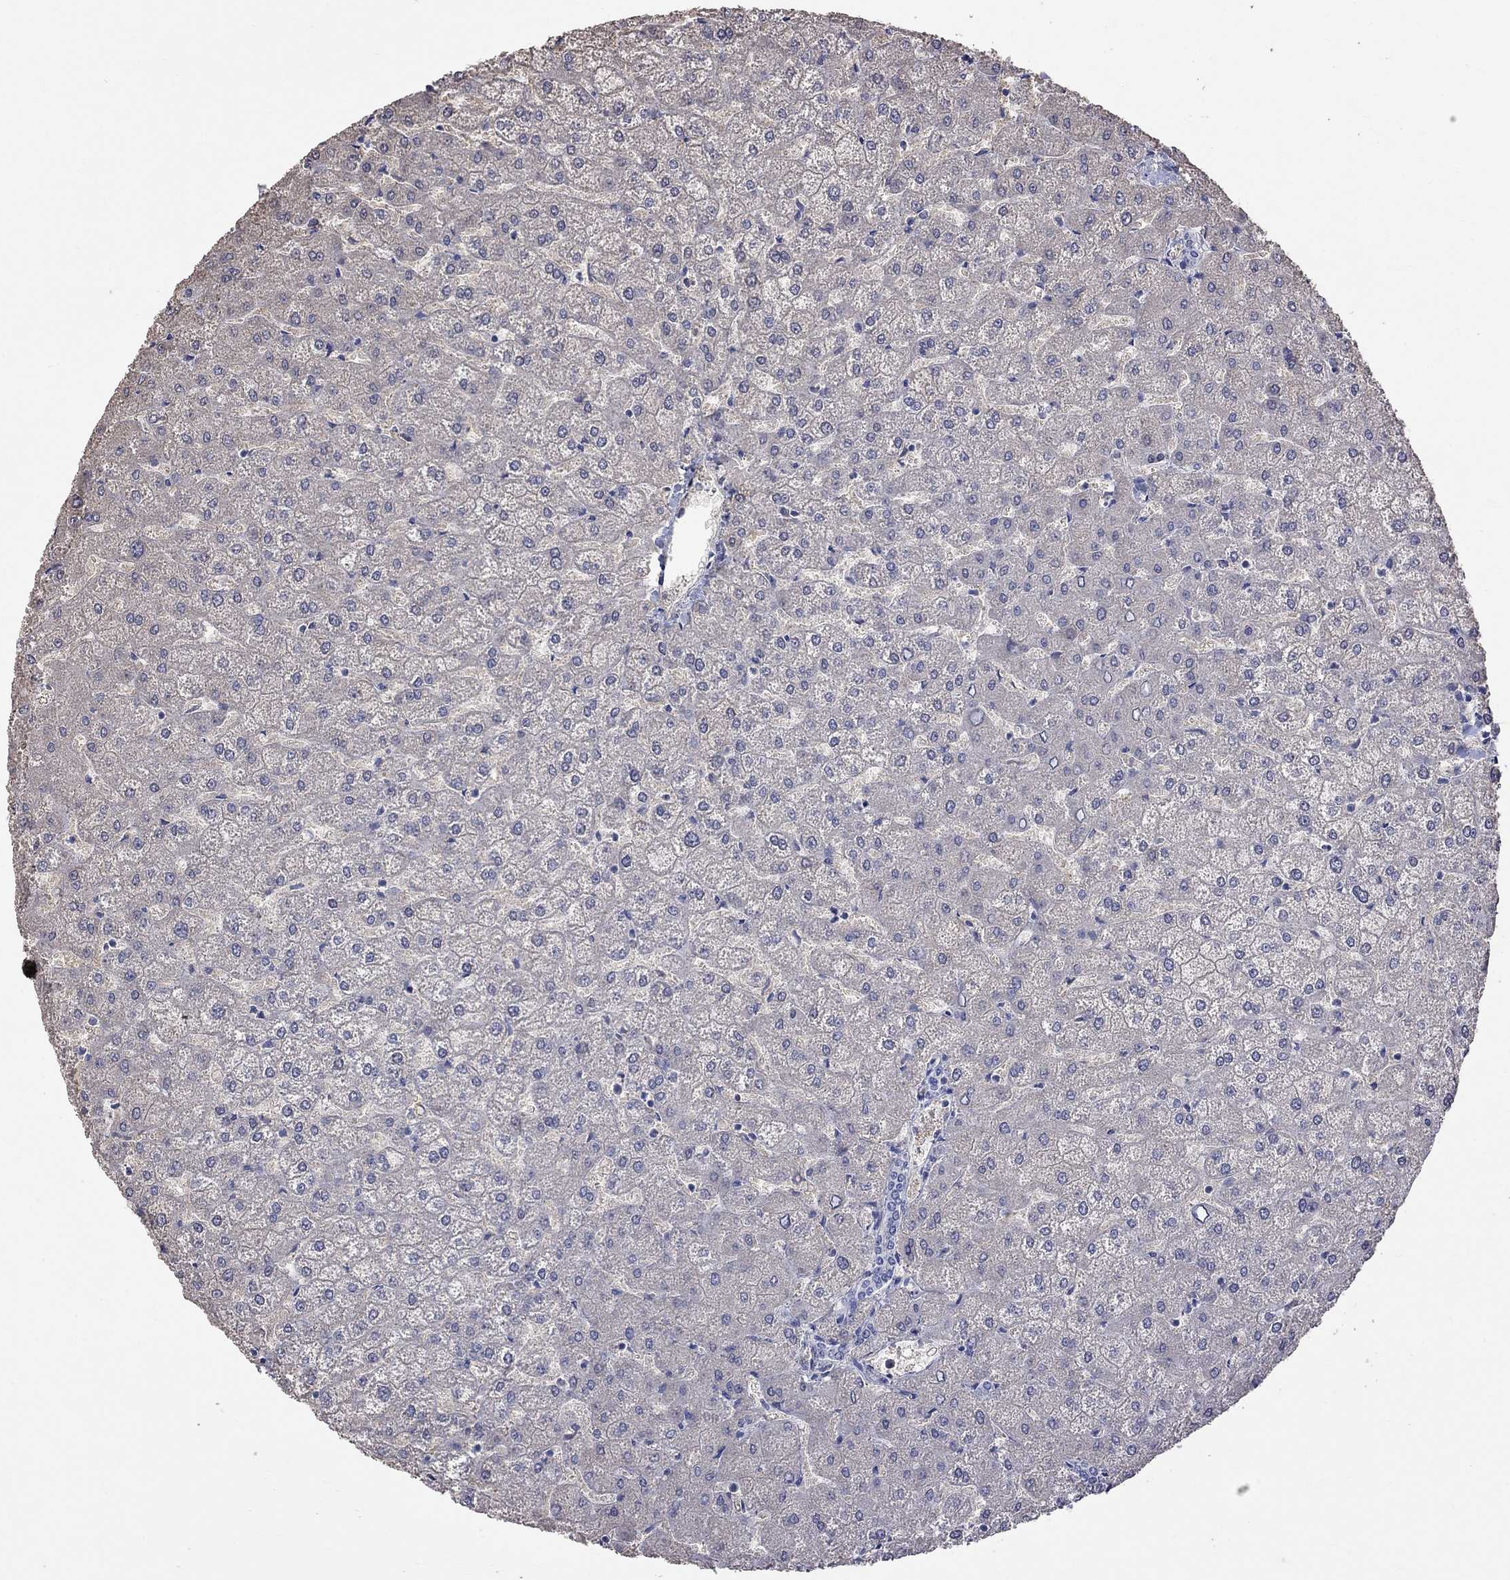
{"staining": {"intensity": "negative", "quantity": "none", "location": "none"}, "tissue": "liver", "cell_type": "Cholangiocytes", "image_type": "normal", "snomed": [{"axis": "morphology", "description": "Normal tissue, NOS"}, {"axis": "topography", "description": "Liver"}], "caption": "Immunohistochemical staining of benign human liver reveals no significant expression in cholangiocytes. Brightfield microscopy of IHC stained with DAB (brown) and hematoxylin (blue), captured at high magnification.", "gene": "CKAP2", "patient": {"sex": "female", "age": 32}}